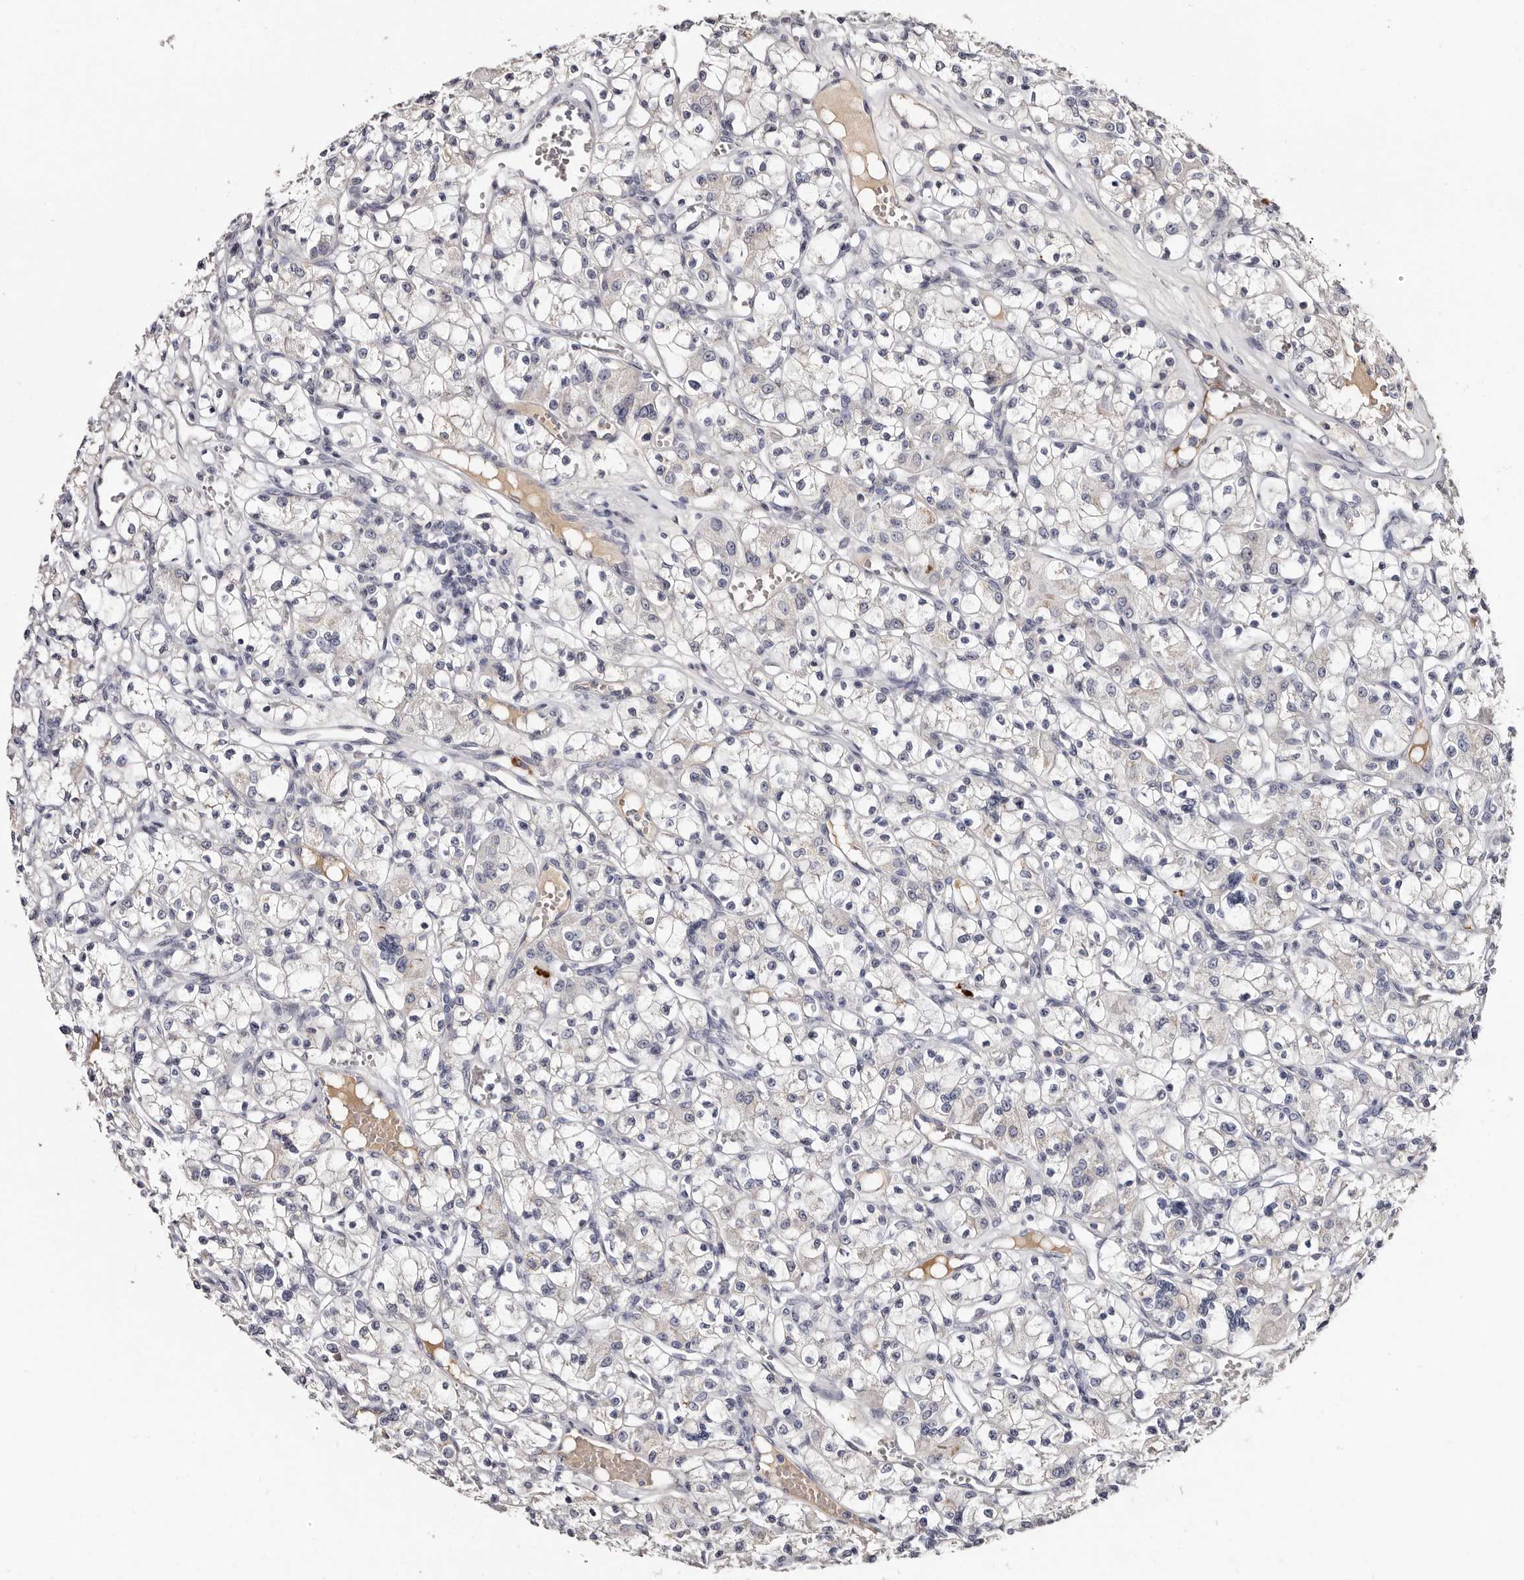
{"staining": {"intensity": "negative", "quantity": "none", "location": "none"}, "tissue": "renal cancer", "cell_type": "Tumor cells", "image_type": "cancer", "snomed": [{"axis": "morphology", "description": "Adenocarcinoma, NOS"}, {"axis": "topography", "description": "Kidney"}], "caption": "Tumor cells are negative for brown protein staining in adenocarcinoma (renal). The staining is performed using DAB brown chromogen with nuclei counter-stained in using hematoxylin.", "gene": "TBC1D22B", "patient": {"sex": "female", "age": 59}}